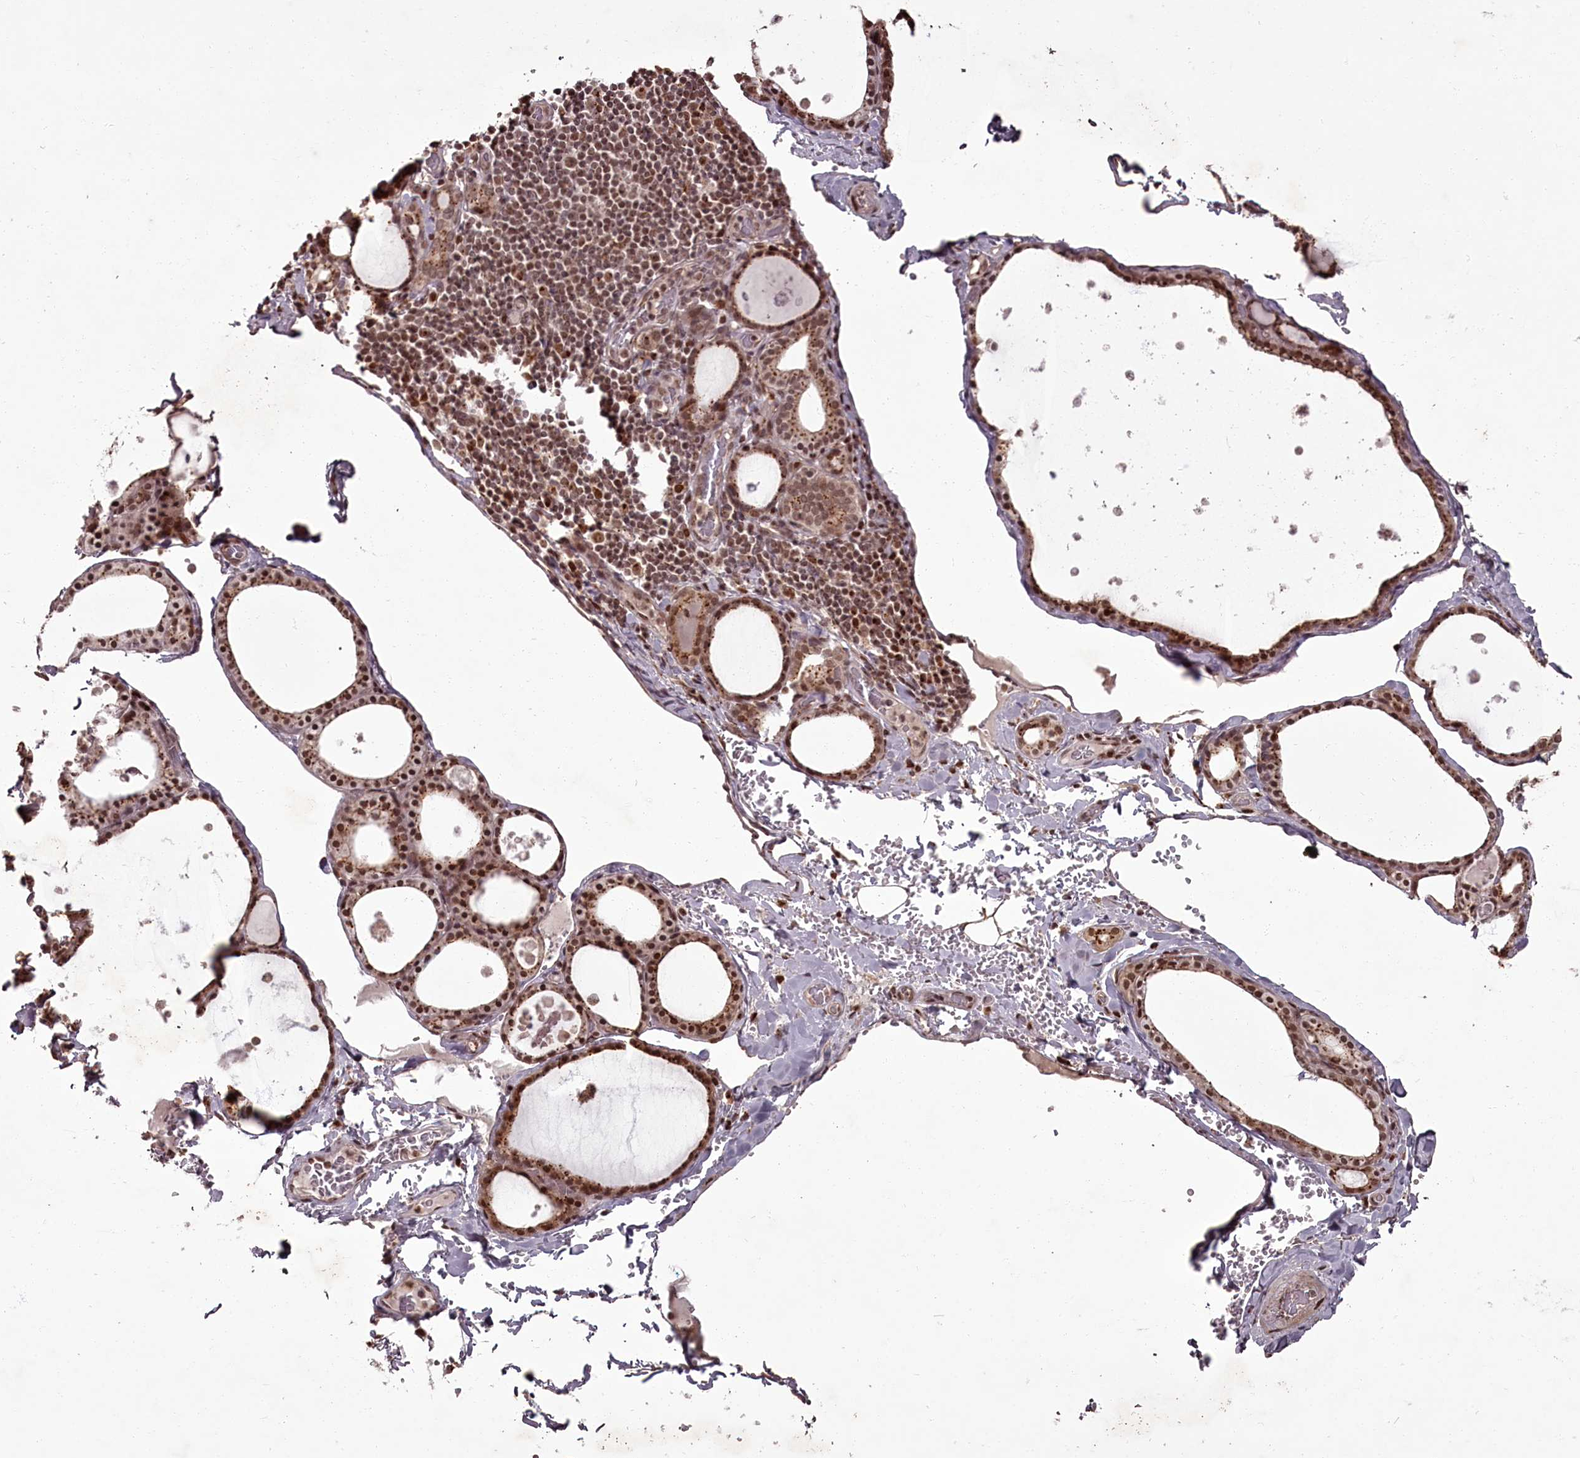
{"staining": {"intensity": "moderate", "quantity": ">75%", "location": "cytoplasmic/membranous,nuclear"}, "tissue": "thyroid gland", "cell_type": "Glandular cells", "image_type": "normal", "snomed": [{"axis": "morphology", "description": "Normal tissue, NOS"}, {"axis": "topography", "description": "Thyroid gland"}], "caption": "Protein analysis of benign thyroid gland displays moderate cytoplasmic/membranous,nuclear staining in approximately >75% of glandular cells.", "gene": "CEP83", "patient": {"sex": "male", "age": 56}}